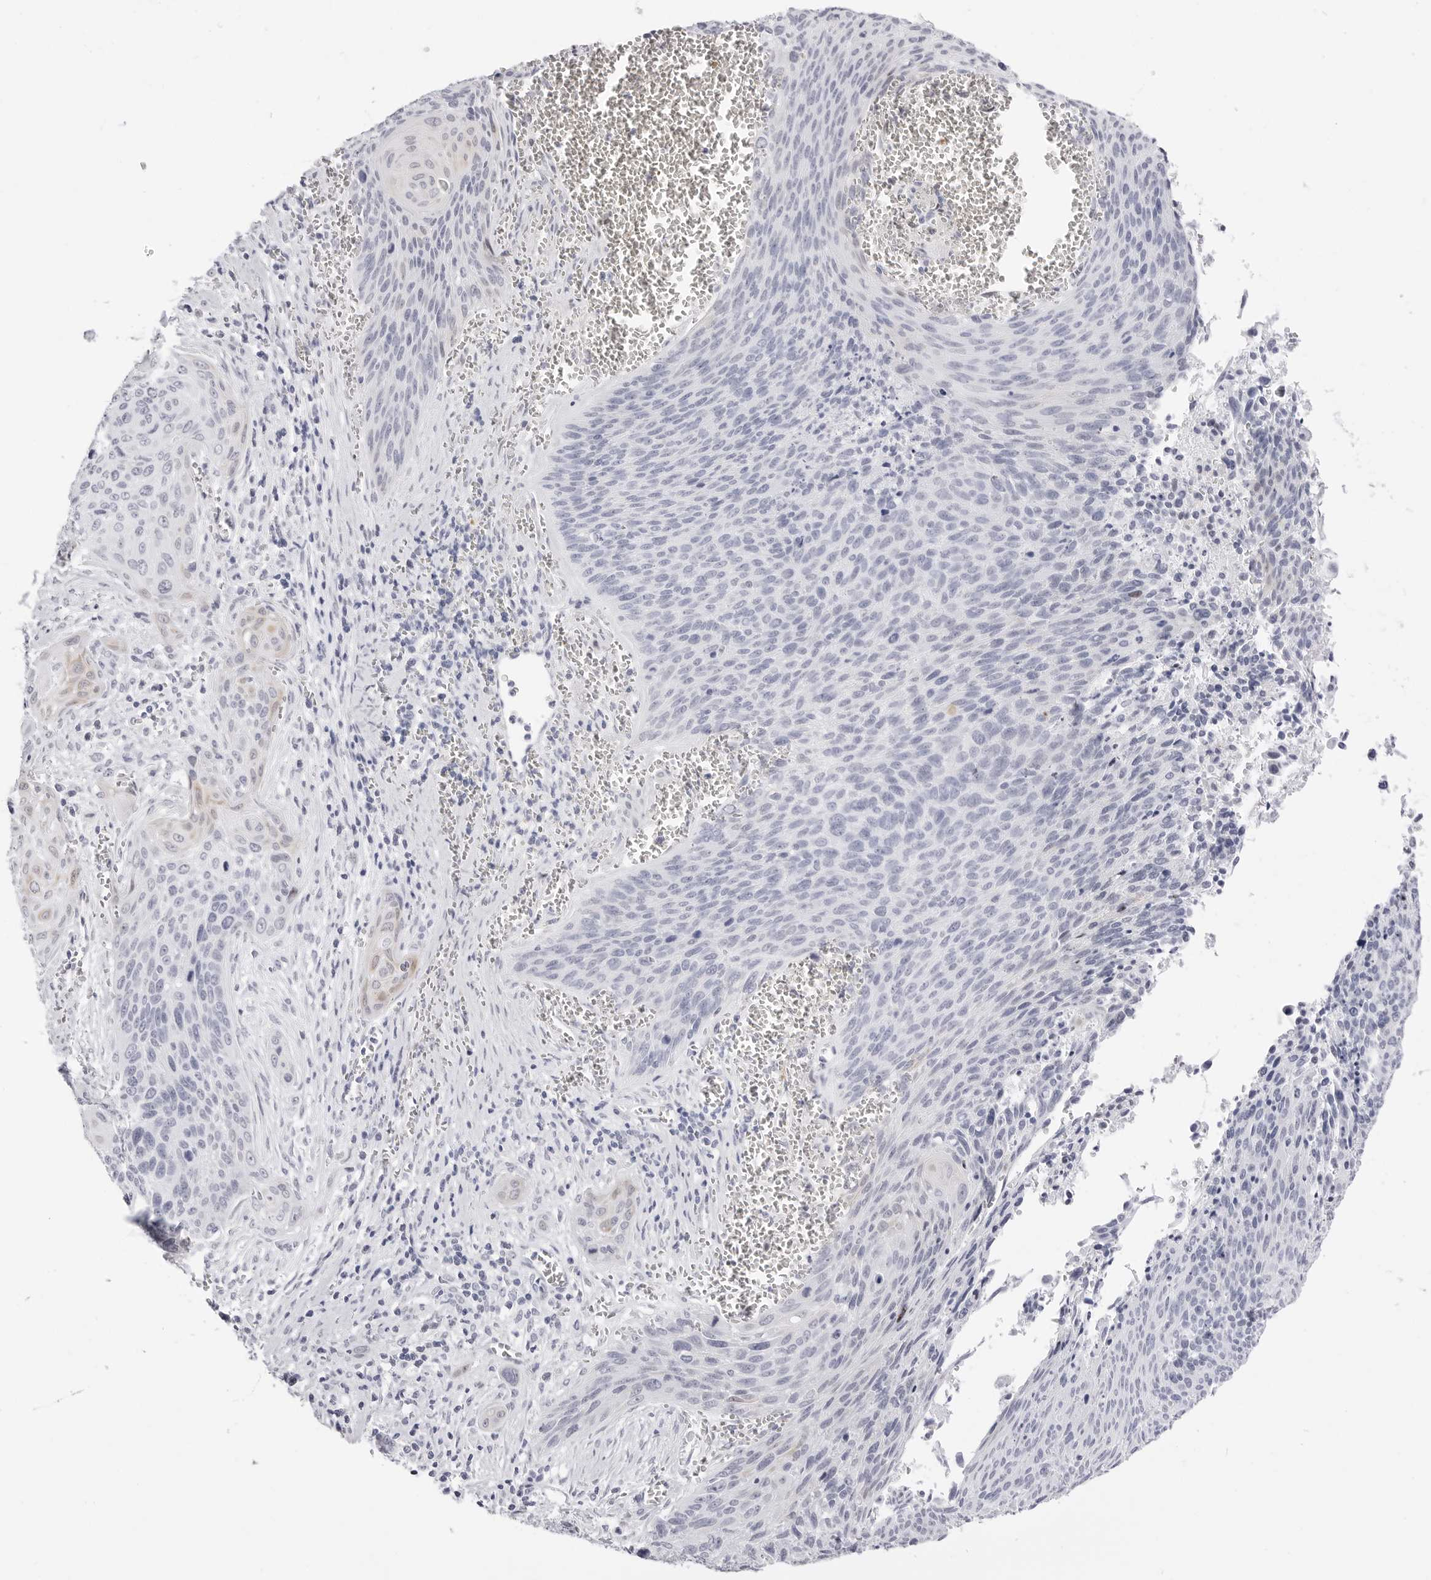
{"staining": {"intensity": "negative", "quantity": "none", "location": "none"}, "tissue": "cervical cancer", "cell_type": "Tumor cells", "image_type": "cancer", "snomed": [{"axis": "morphology", "description": "Squamous cell carcinoma, NOS"}, {"axis": "topography", "description": "Cervix"}], "caption": "Tumor cells are negative for brown protein staining in cervical cancer.", "gene": "TSSK1B", "patient": {"sex": "female", "age": 55}}